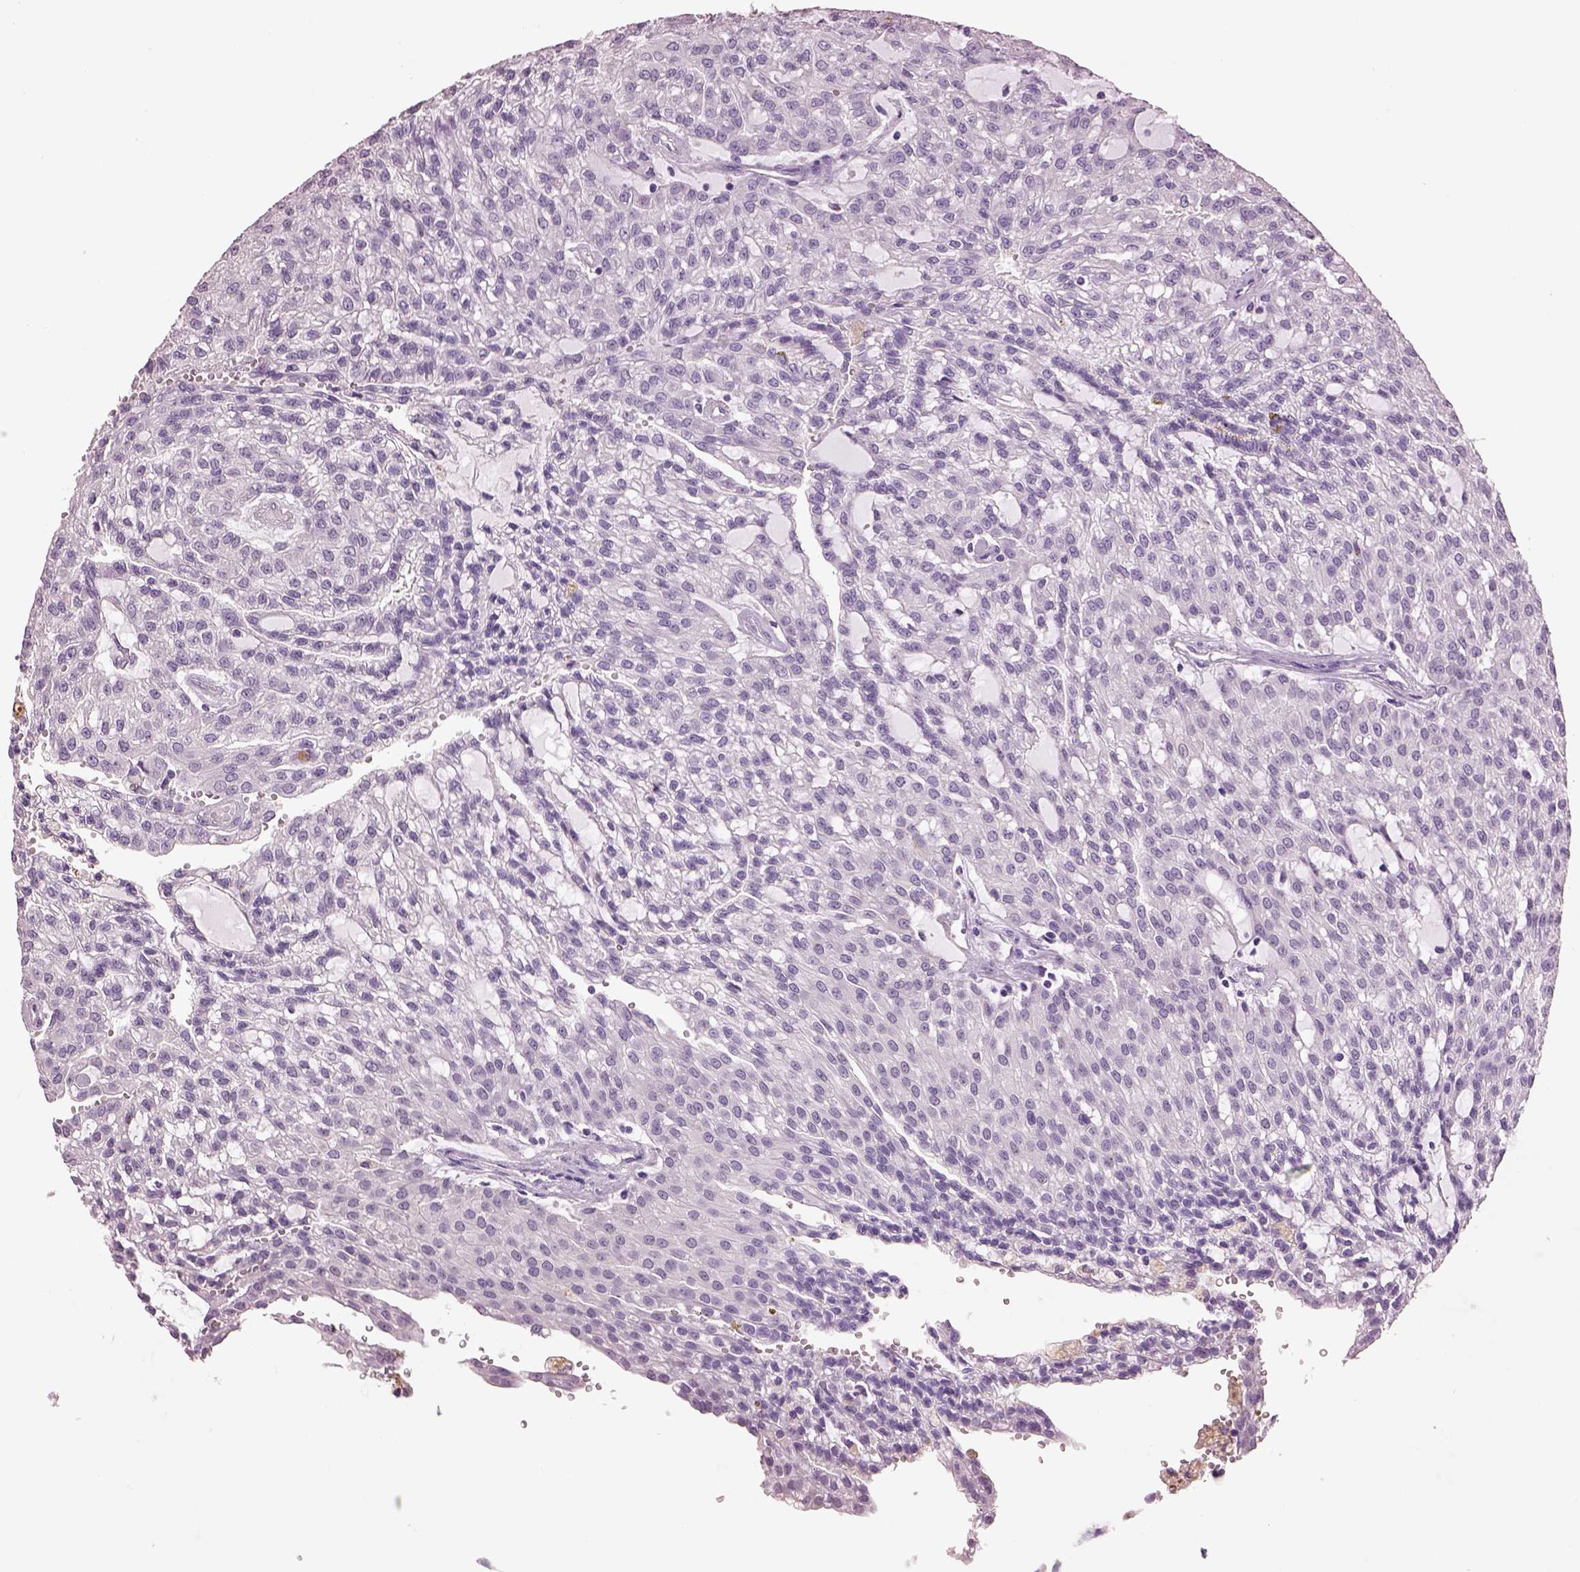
{"staining": {"intensity": "negative", "quantity": "none", "location": "none"}, "tissue": "renal cancer", "cell_type": "Tumor cells", "image_type": "cancer", "snomed": [{"axis": "morphology", "description": "Adenocarcinoma, NOS"}, {"axis": "topography", "description": "Kidney"}], "caption": "Tumor cells are negative for brown protein staining in renal adenocarcinoma.", "gene": "ACOD1", "patient": {"sex": "male", "age": 63}}